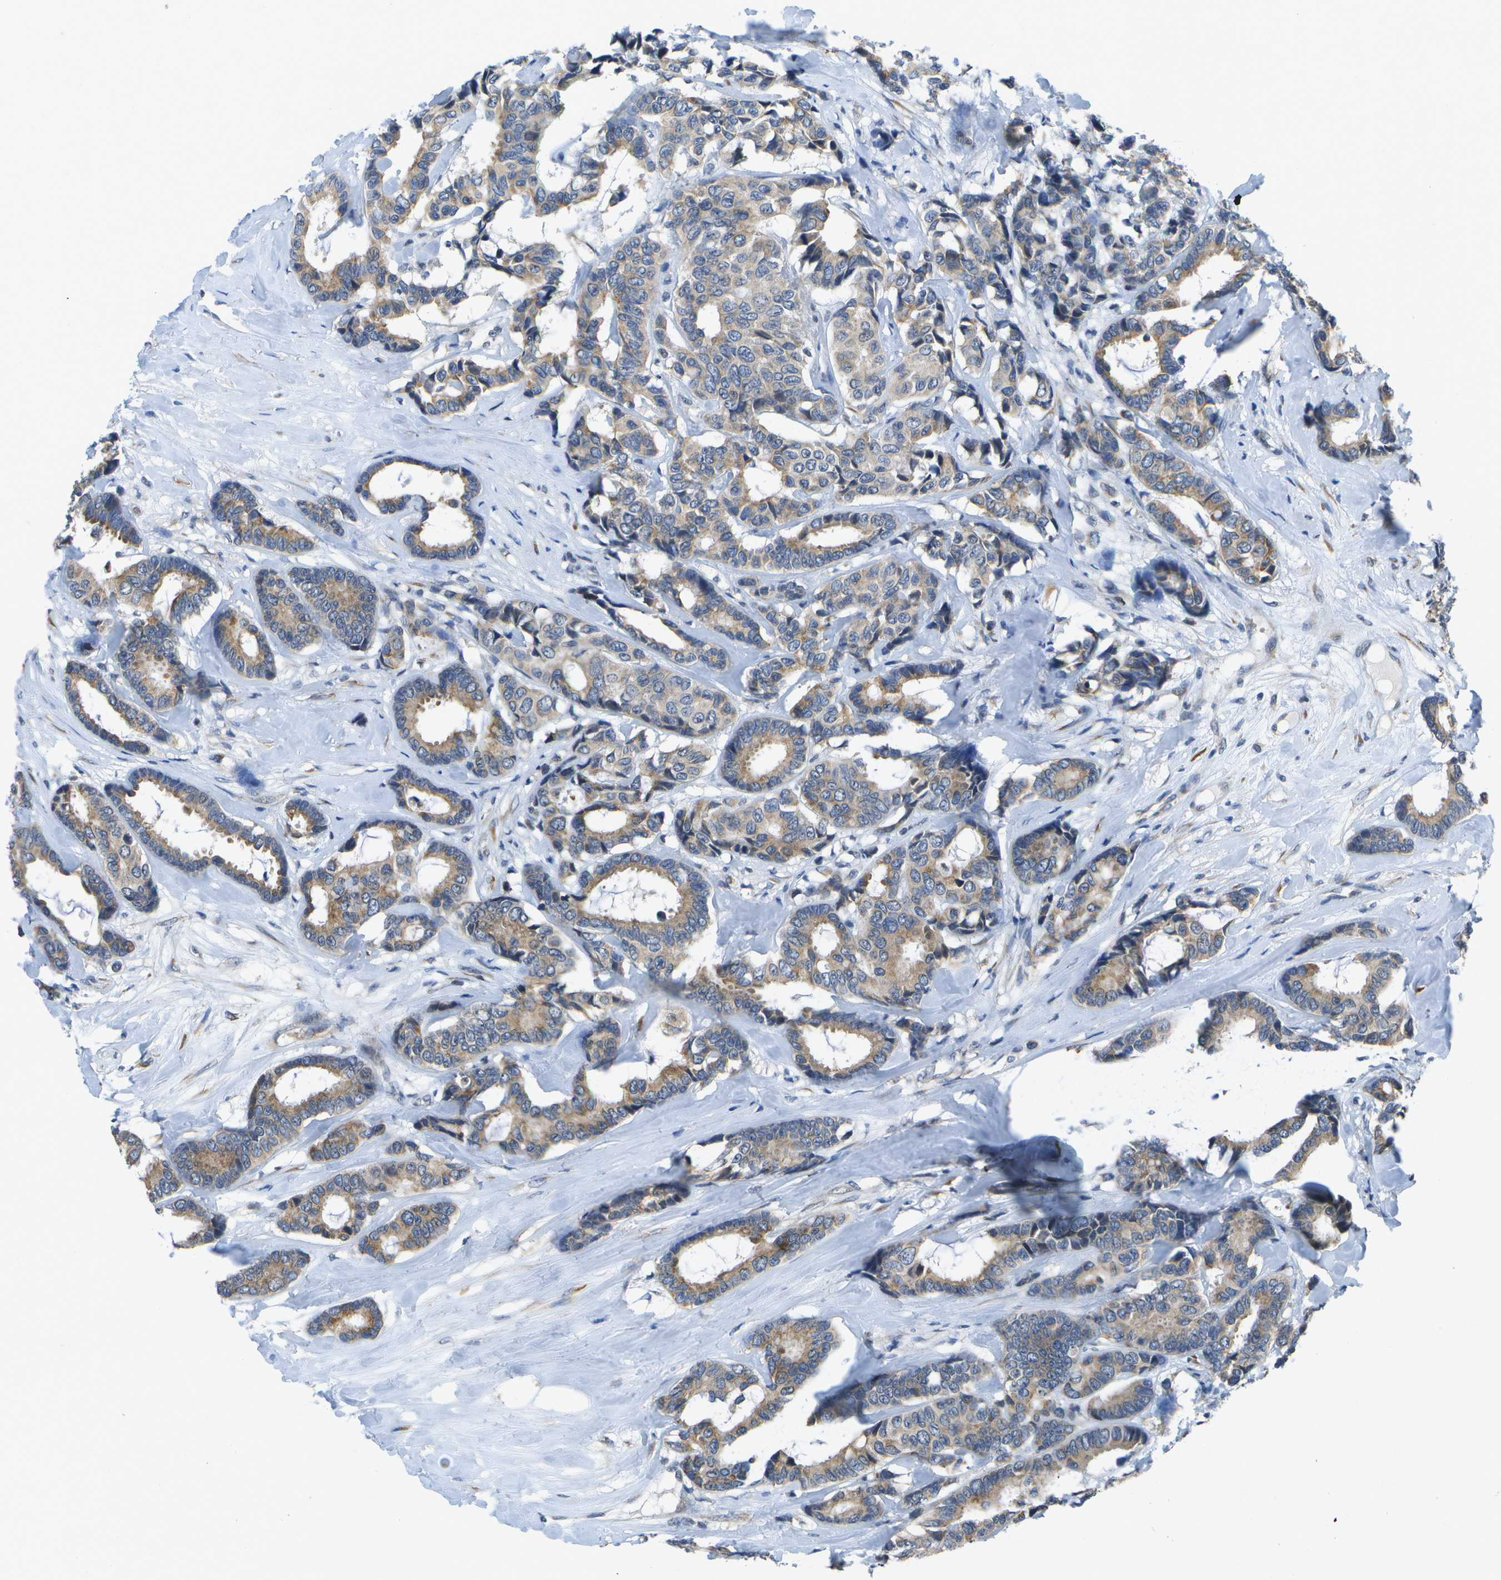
{"staining": {"intensity": "moderate", "quantity": ">75%", "location": "cytoplasmic/membranous"}, "tissue": "breast cancer", "cell_type": "Tumor cells", "image_type": "cancer", "snomed": [{"axis": "morphology", "description": "Duct carcinoma"}, {"axis": "topography", "description": "Breast"}], "caption": "Immunohistochemistry (DAB) staining of human breast cancer displays moderate cytoplasmic/membranous protein positivity in about >75% of tumor cells. (DAB IHC with brightfield microscopy, high magnification).", "gene": "DSE", "patient": {"sex": "female", "age": 87}}